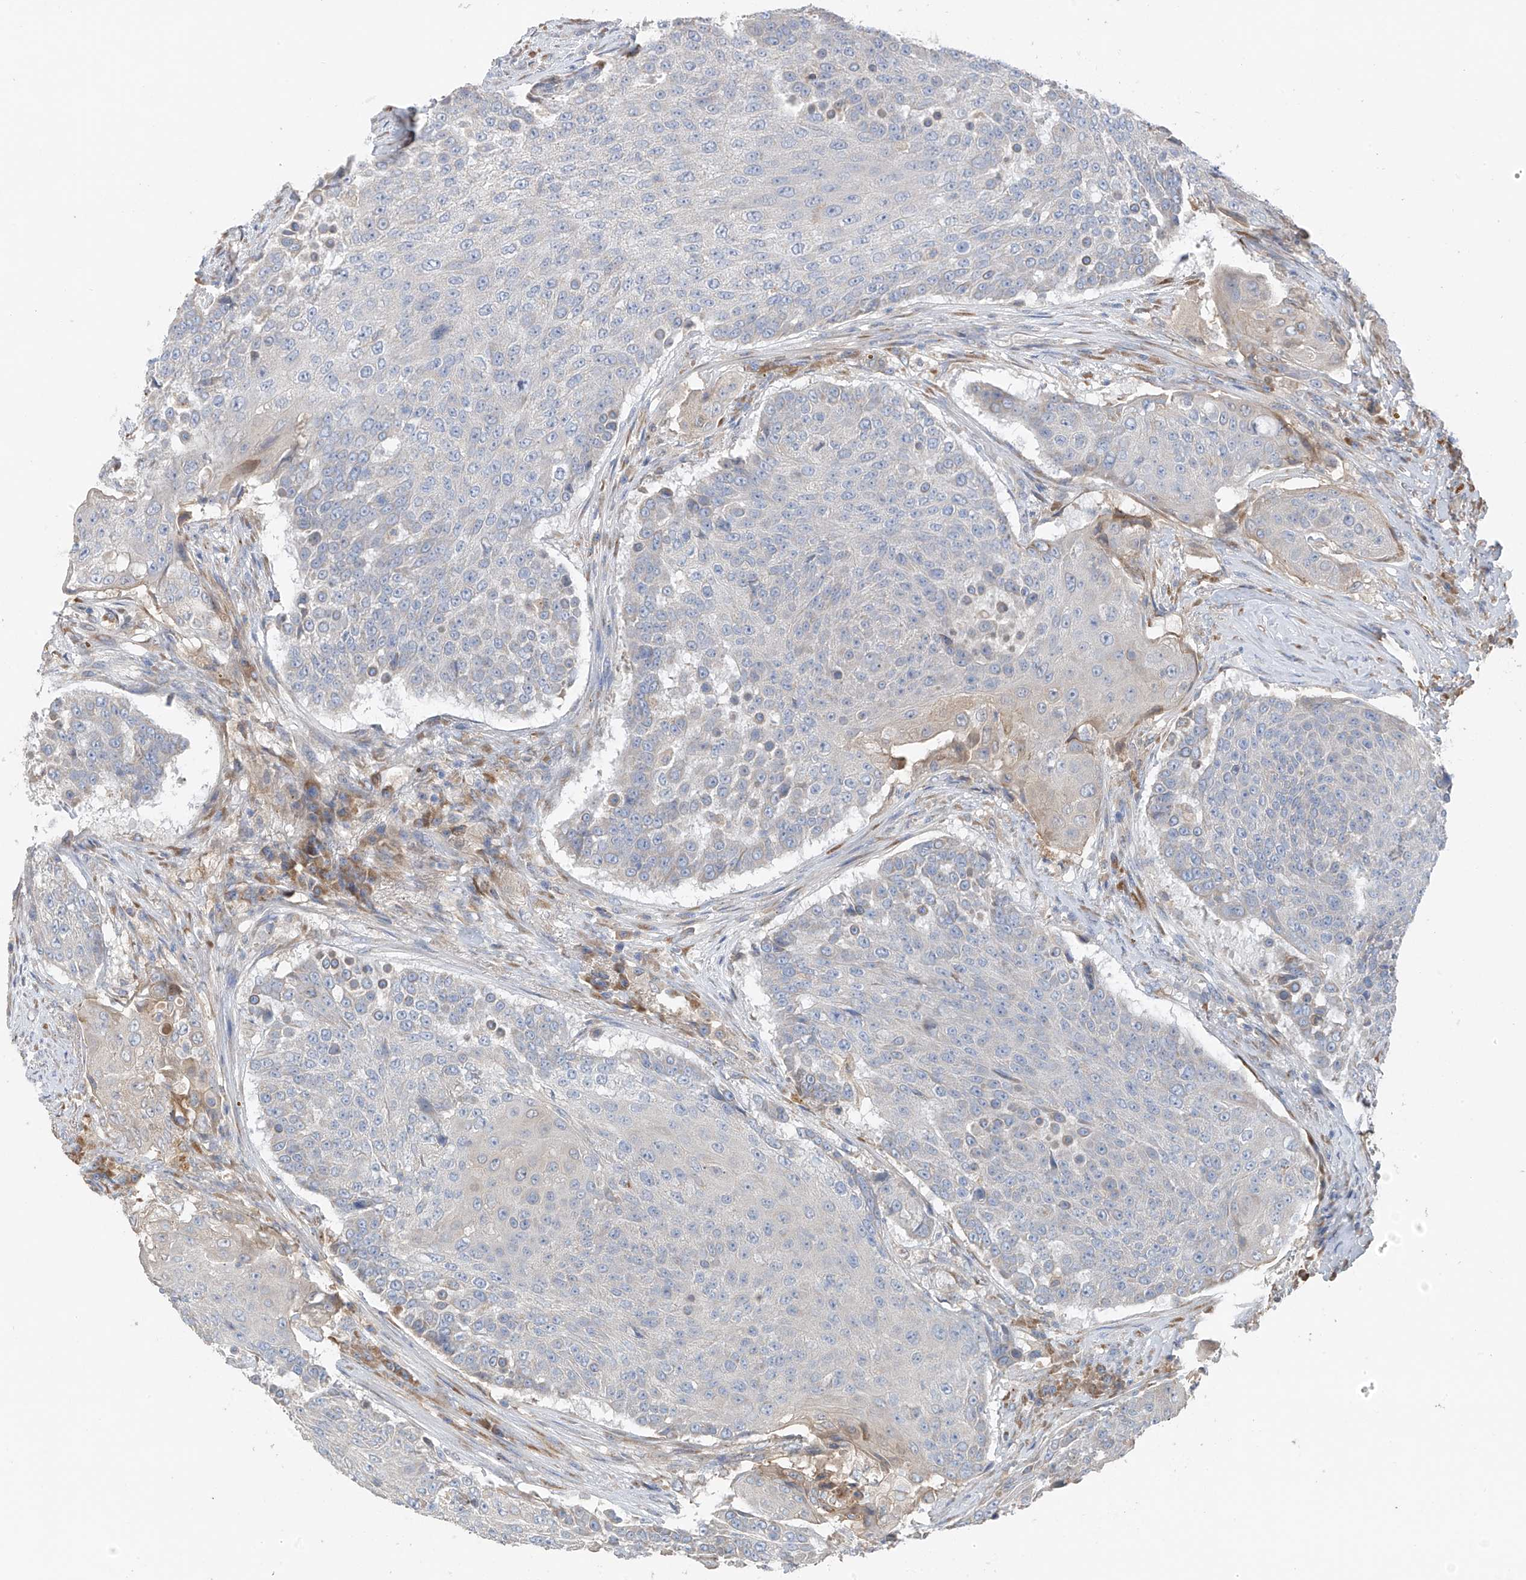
{"staining": {"intensity": "negative", "quantity": "none", "location": "none"}, "tissue": "urothelial cancer", "cell_type": "Tumor cells", "image_type": "cancer", "snomed": [{"axis": "morphology", "description": "Urothelial carcinoma, High grade"}, {"axis": "topography", "description": "Urinary bladder"}], "caption": "Immunohistochemical staining of urothelial cancer demonstrates no significant expression in tumor cells.", "gene": "GALNTL6", "patient": {"sex": "female", "age": 63}}